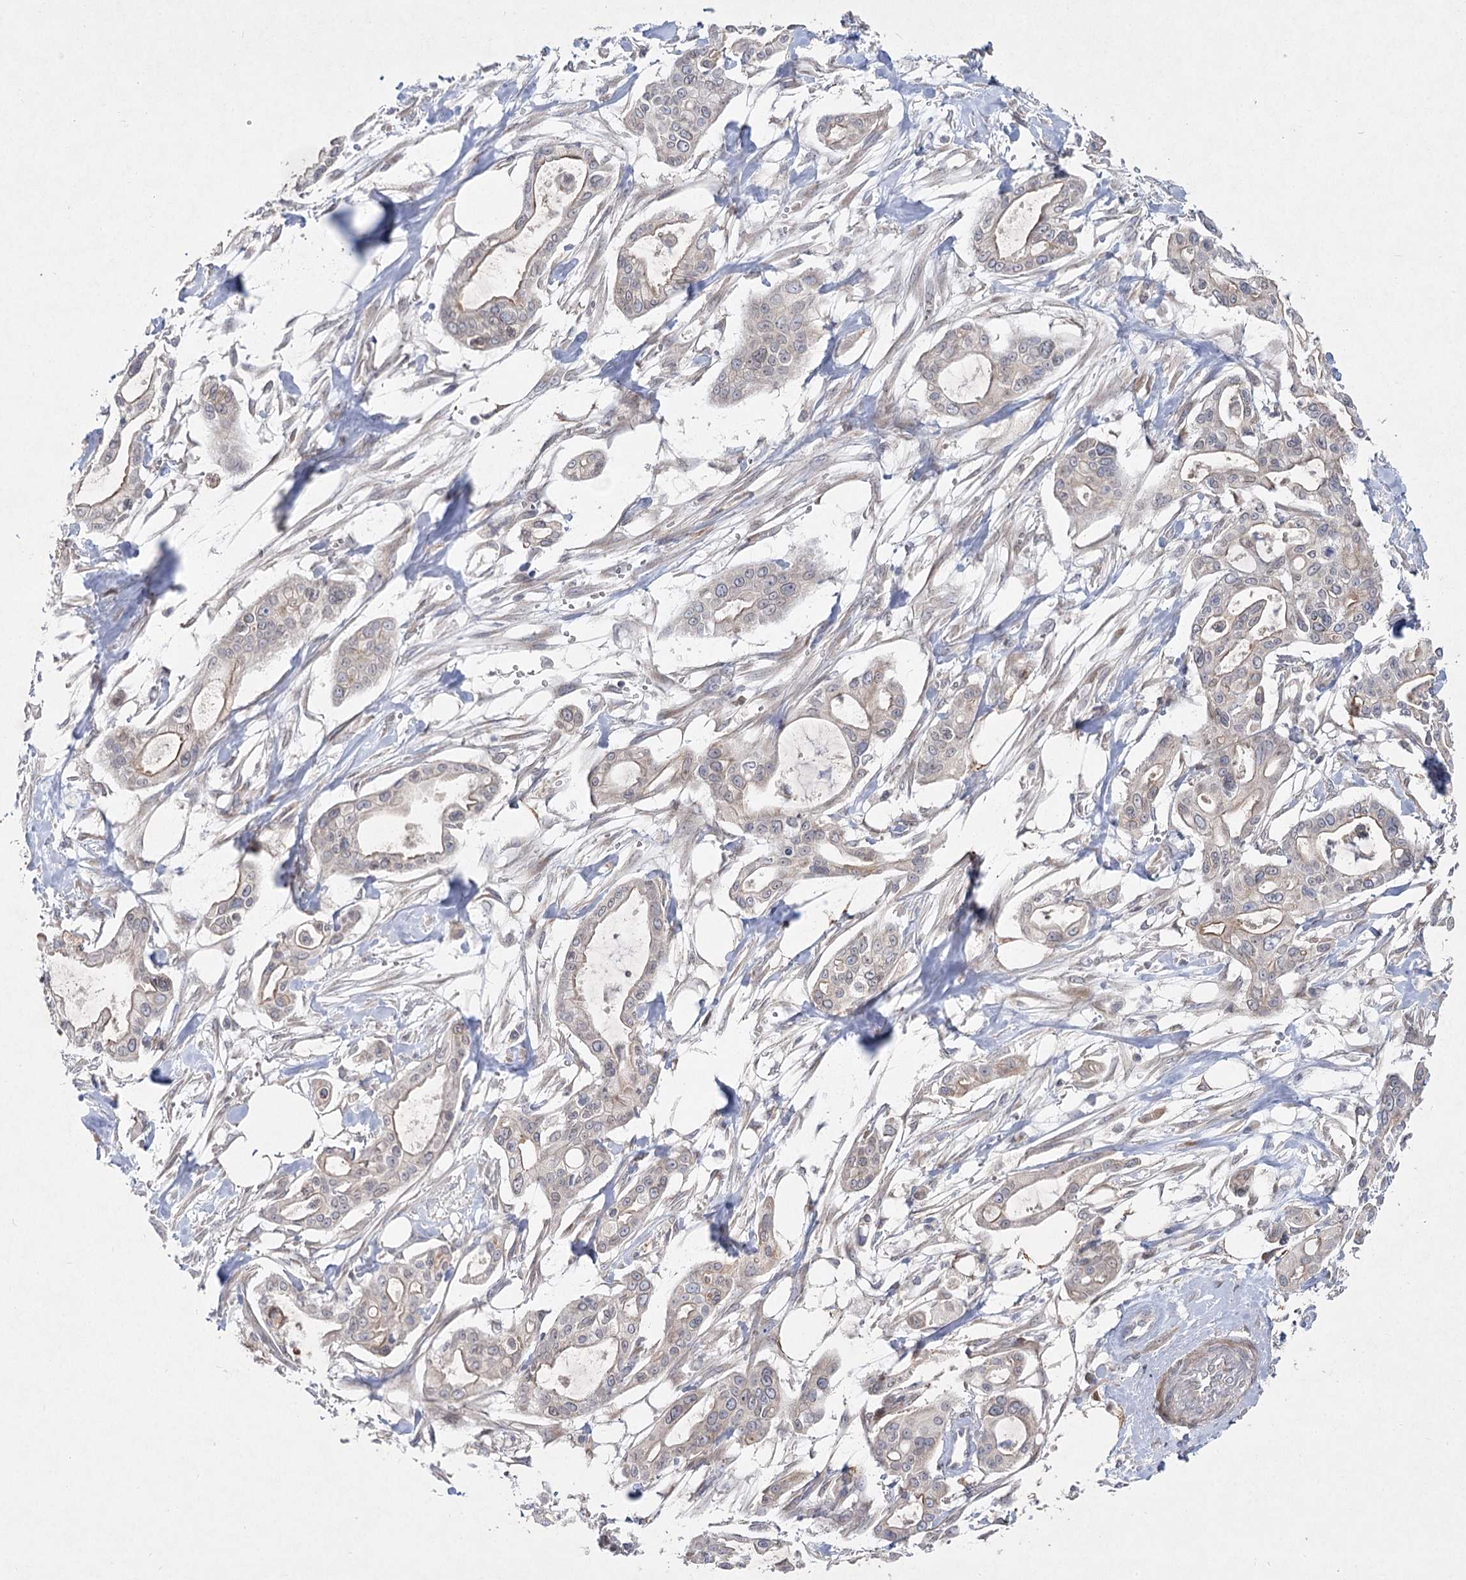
{"staining": {"intensity": "negative", "quantity": "none", "location": "none"}, "tissue": "pancreatic cancer", "cell_type": "Tumor cells", "image_type": "cancer", "snomed": [{"axis": "morphology", "description": "Adenocarcinoma, NOS"}, {"axis": "topography", "description": "Pancreas"}], "caption": "Immunohistochemical staining of adenocarcinoma (pancreatic) reveals no significant staining in tumor cells. (DAB (3,3'-diaminobenzidine) immunohistochemistry, high magnification).", "gene": "SH3BP5L", "patient": {"sex": "male", "age": 68}}